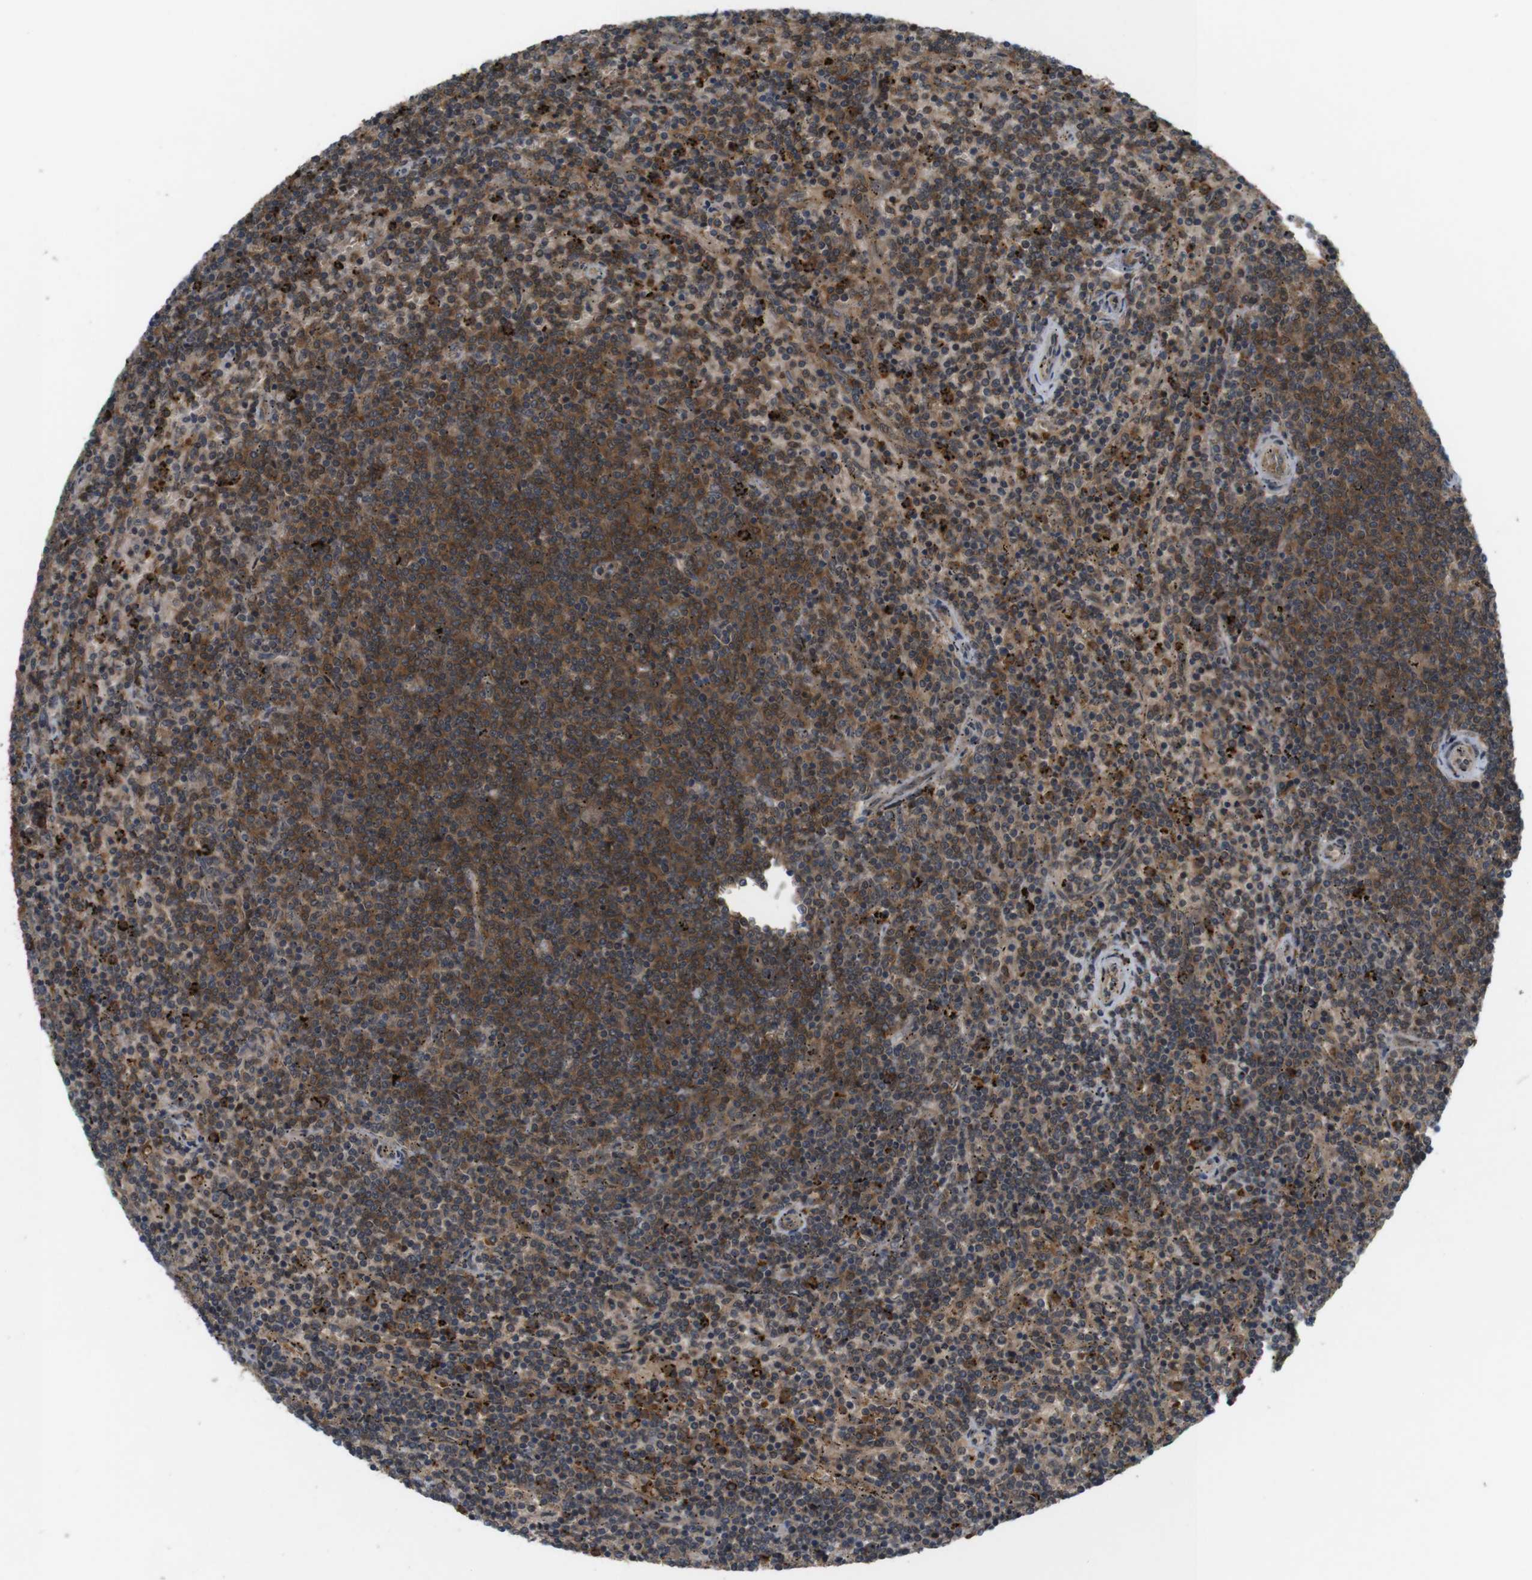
{"staining": {"intensity": "strong", "quantity": ">75%", "location": "cytoplasmic/membranous"}, "tissue": "lymphoma", "cell_type": "Tumor cells", "image_type": "cancer", "snomed": [{"axis": "morphology", "description": "Malignant lymphoma, non-Hodgkin's type, Low grade"}, {"axis": "topography", "description": "Spleen"}], "caption": "Malignant lymphoma, non-Hodgkin's type (low-grade) was stained to show a protein in brown. There is high levels of strong cytoplasmic/membranous positivity in approximately >75% of tumor cells. (DAB (3,3'-diaminobenzidine) IHC, brown staining for protein, blue staining for nuclei).", "gene": "NFKBIE", "patient": {"sex": "female", "age": 50}}